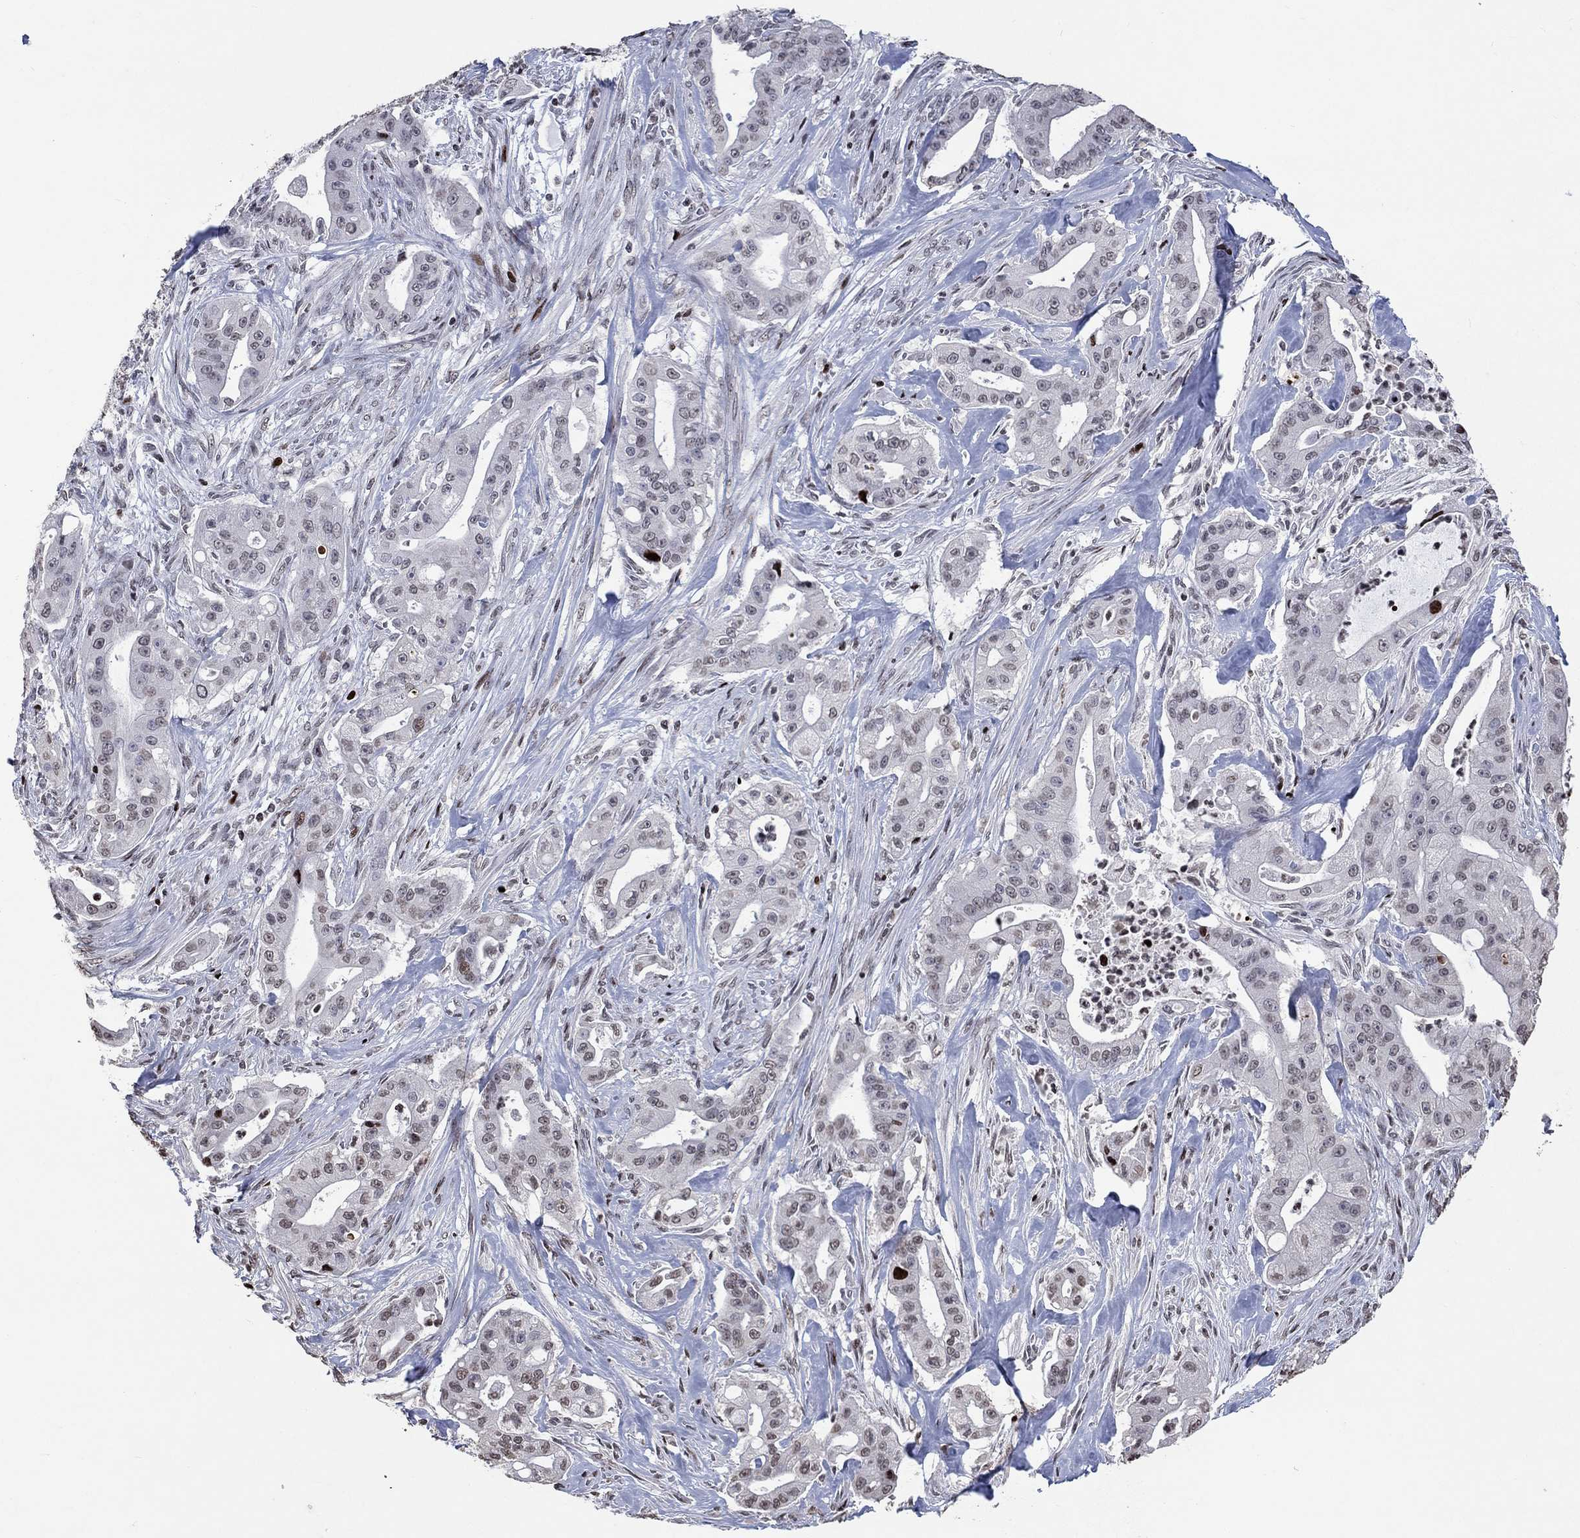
{"staining": {"intensity": "negative", "quantity": "none", "location": "none"}, "tissue": "pancreatic cancer", "cell_type": "Tumor cells", "image_type": "cancer", "snomed": [{"axis": "morphology", "description": "Normal tissue, NOS"}, {"axis": "morphology", "description": "Inflammation, NOS"}, {"axis": "morphology", "description": "Adenocarcinoma, NOS"}, {"axis": "topography", "description": "Pancreas"}], "caption": "Immunohistochemistry of pancreatic cancer (adenocarcinoma) demonstrates no staining in tumor cells.", "gene": "SRSF3", "patient": {"sex": "male", "age": 57}}